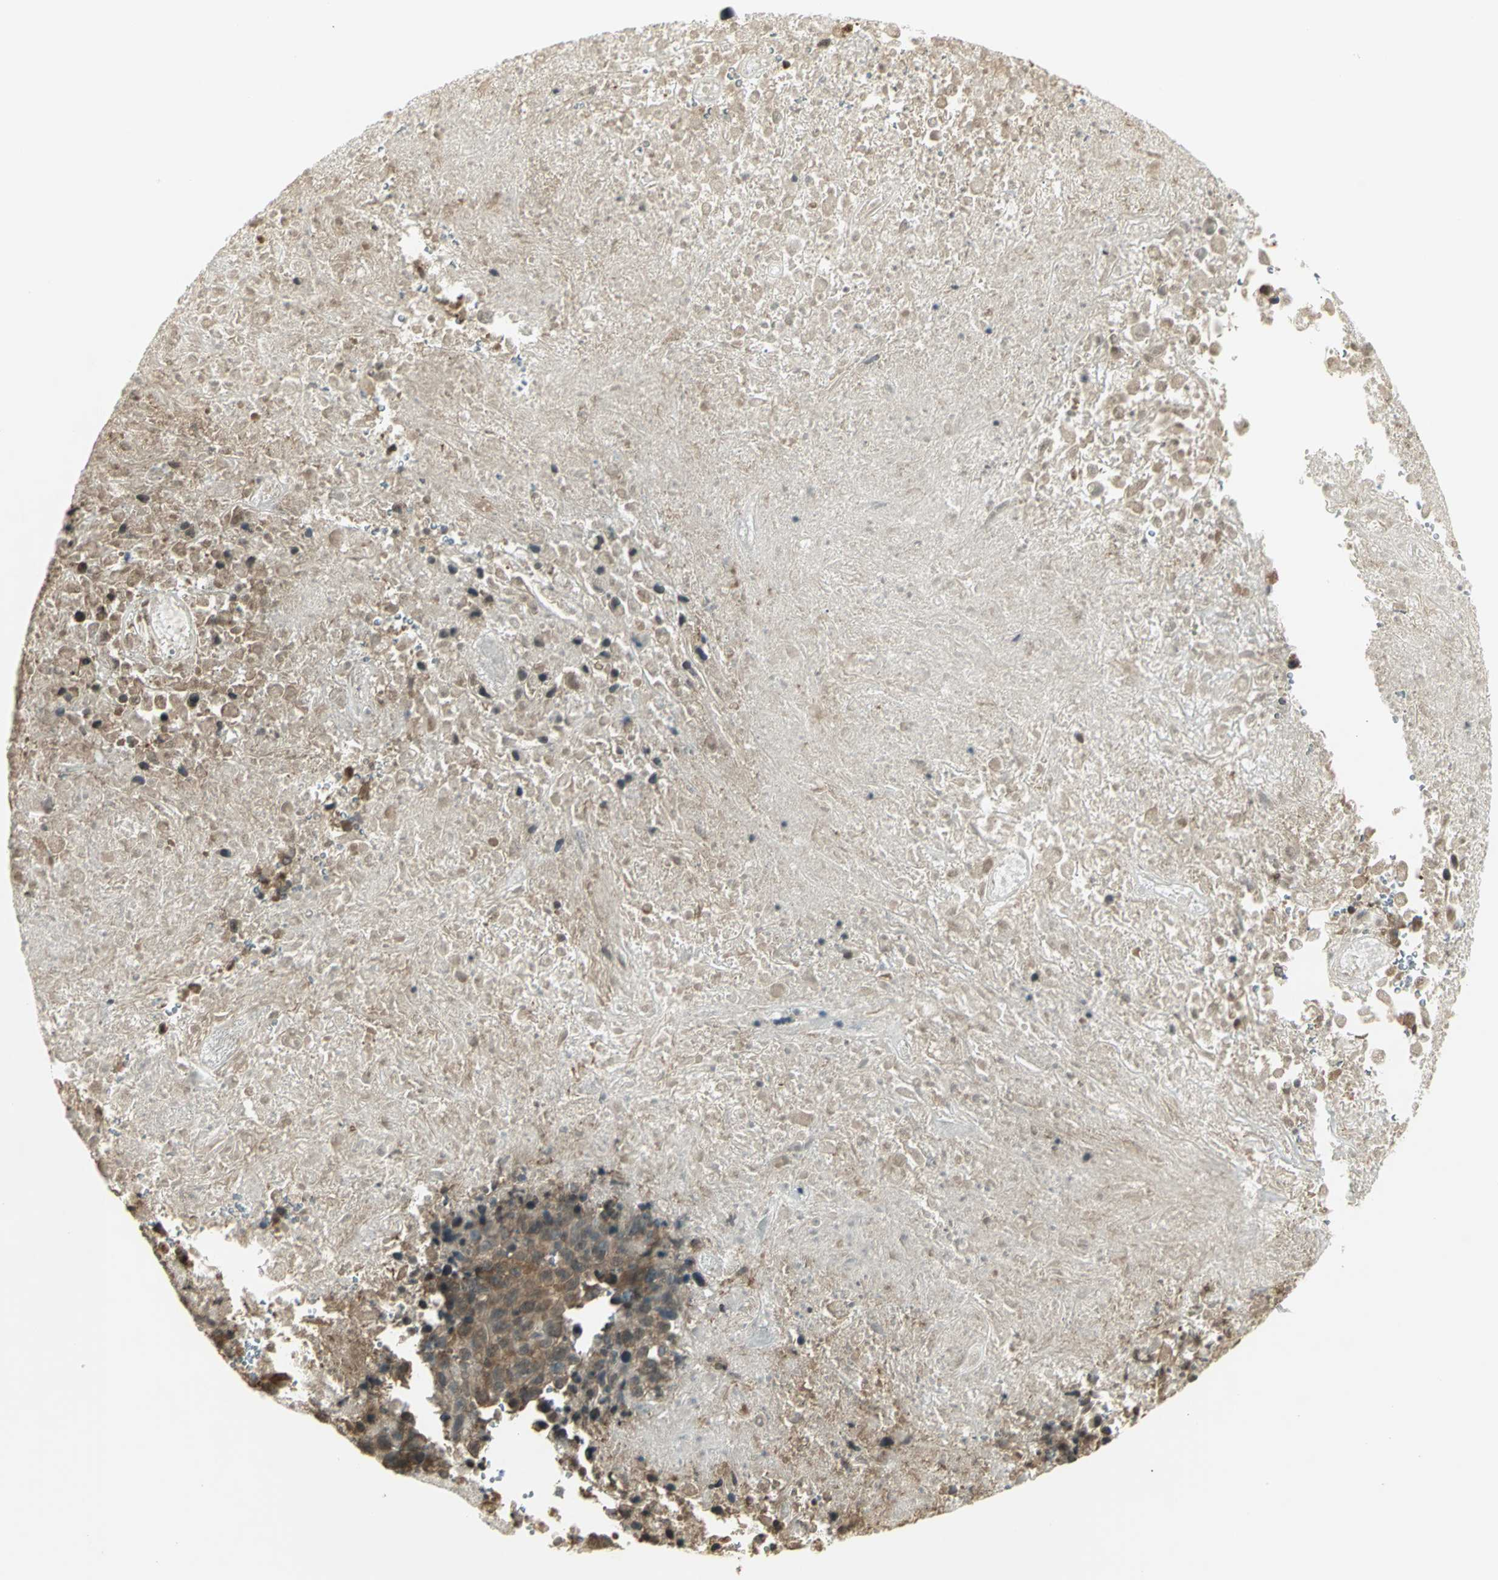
{"staining": {"intensity": "moderate", "quantity": ">75%", "location": "cytoplasmic/membranous"}, "tissue": "melanoma", "cell_type": "Tumor cells", "image_type": "cancer", "snomed": [{"axis": "morphology", "description": "Malignant melanoma, Metastatic site"}, {"axis": "topography", "description": "Cerebral cortex"}], "caption": "There is medium levels of moderate cytoplasmic/membranous expression in tumor cells of malignant melanoma (metastatic site), as demonstrated by immunohistochemical staining (brown color).", "gene": "CDC34", "patient": {"sex": "female", "age": 52}}